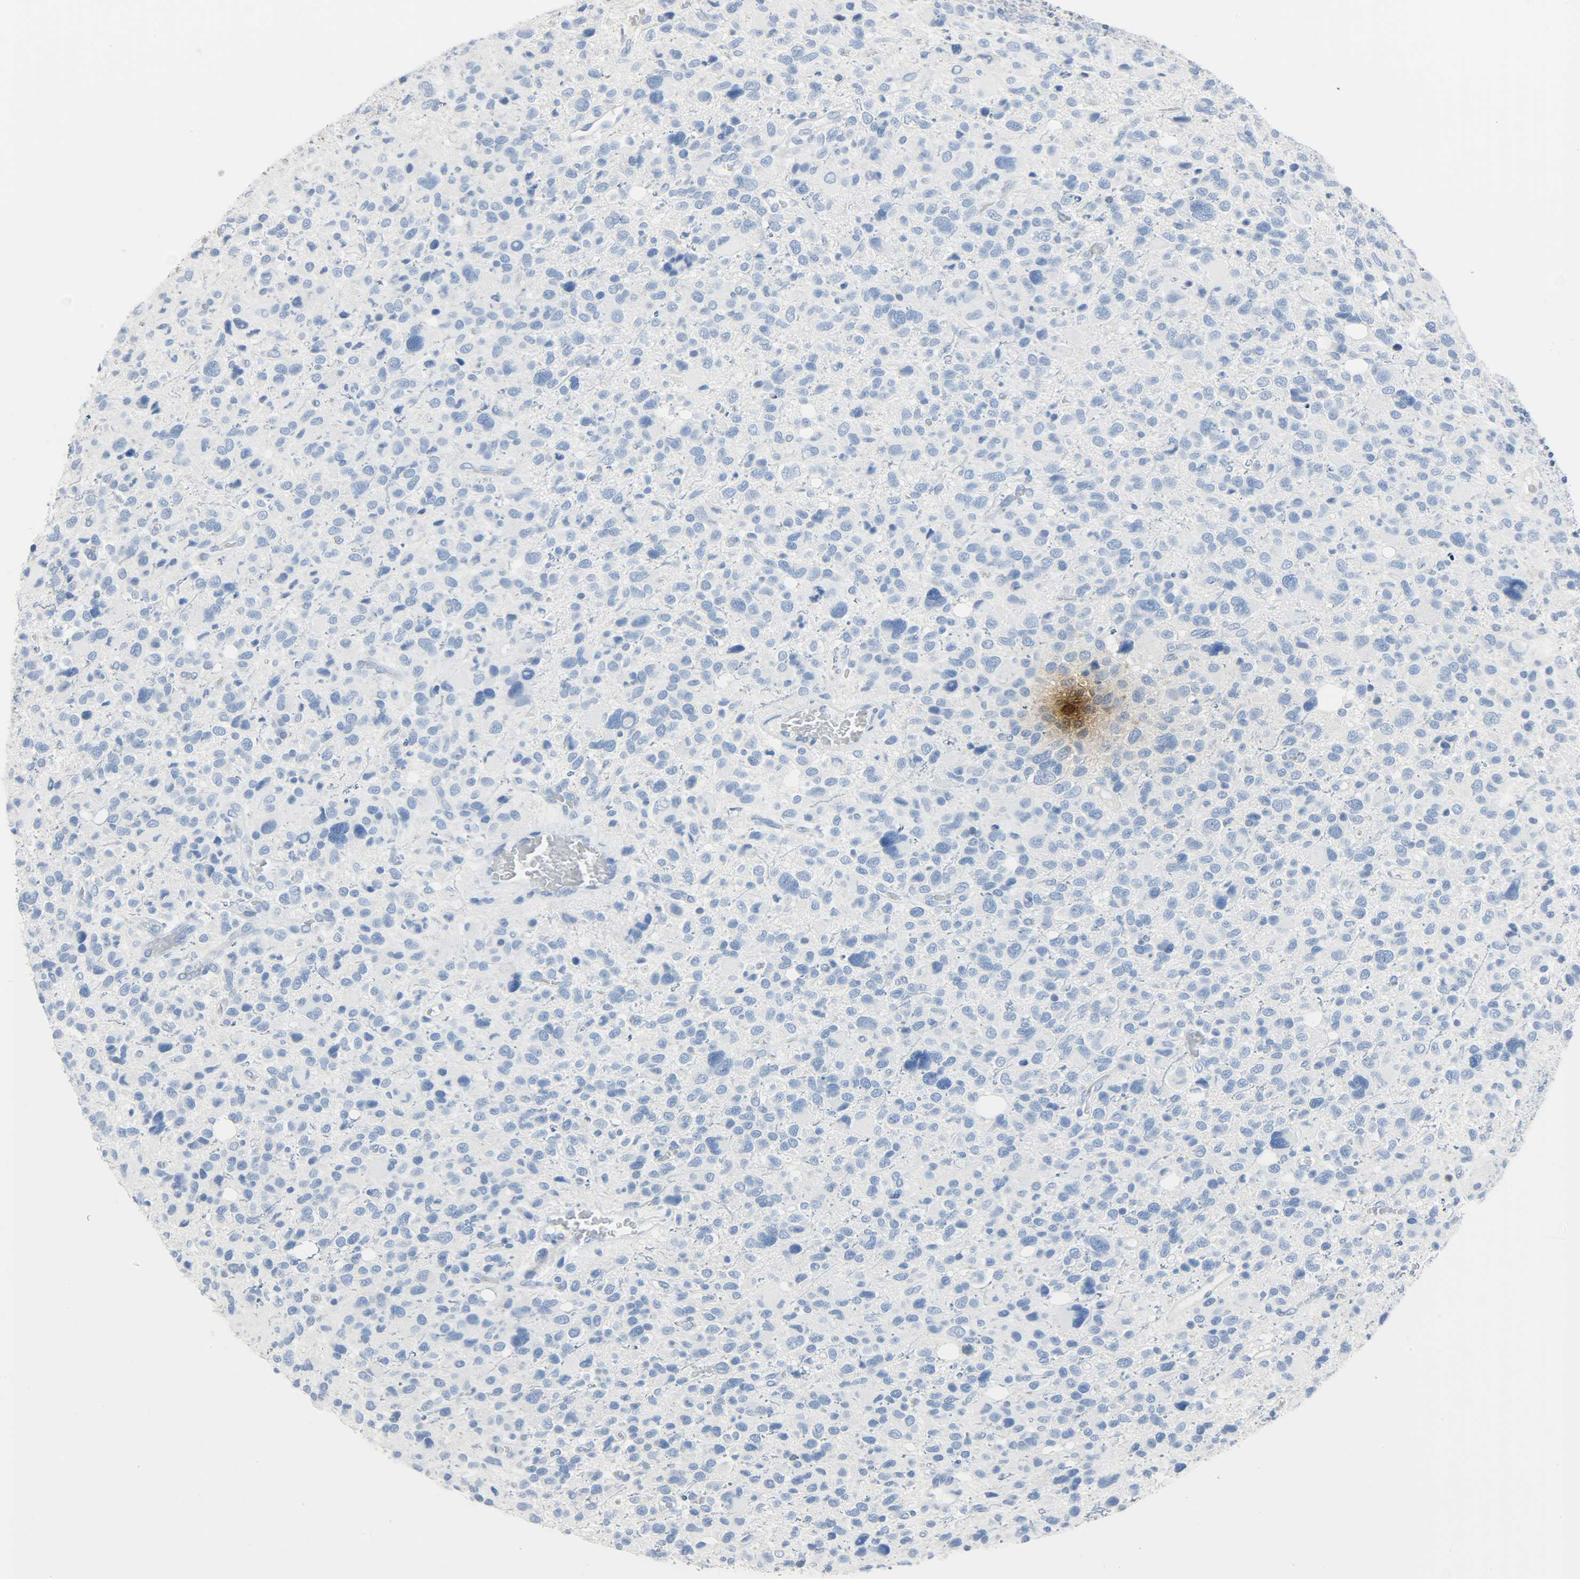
{"staining": {"intensity": "negative", "quantity": "none", "location": "none"}, "tissue": "glioma", "cell_type": "Tumor cells", "image_type": "cancer", "snomed": [{"axis": "morphology", "description": "Glioma, malignant, High grade"}, {"axis": "topography", "description": "Brain"}], "caption": "Immunohistochemistry (IHC) micrograph of neoplastic tissue: malignant glioma (high-grade) stained with DAB (3,3'-diaminobenzidine) shows no significant protein expression in tumor cells.", "gene": "CA3", "patient": {"sex": "male", "age": 48}}